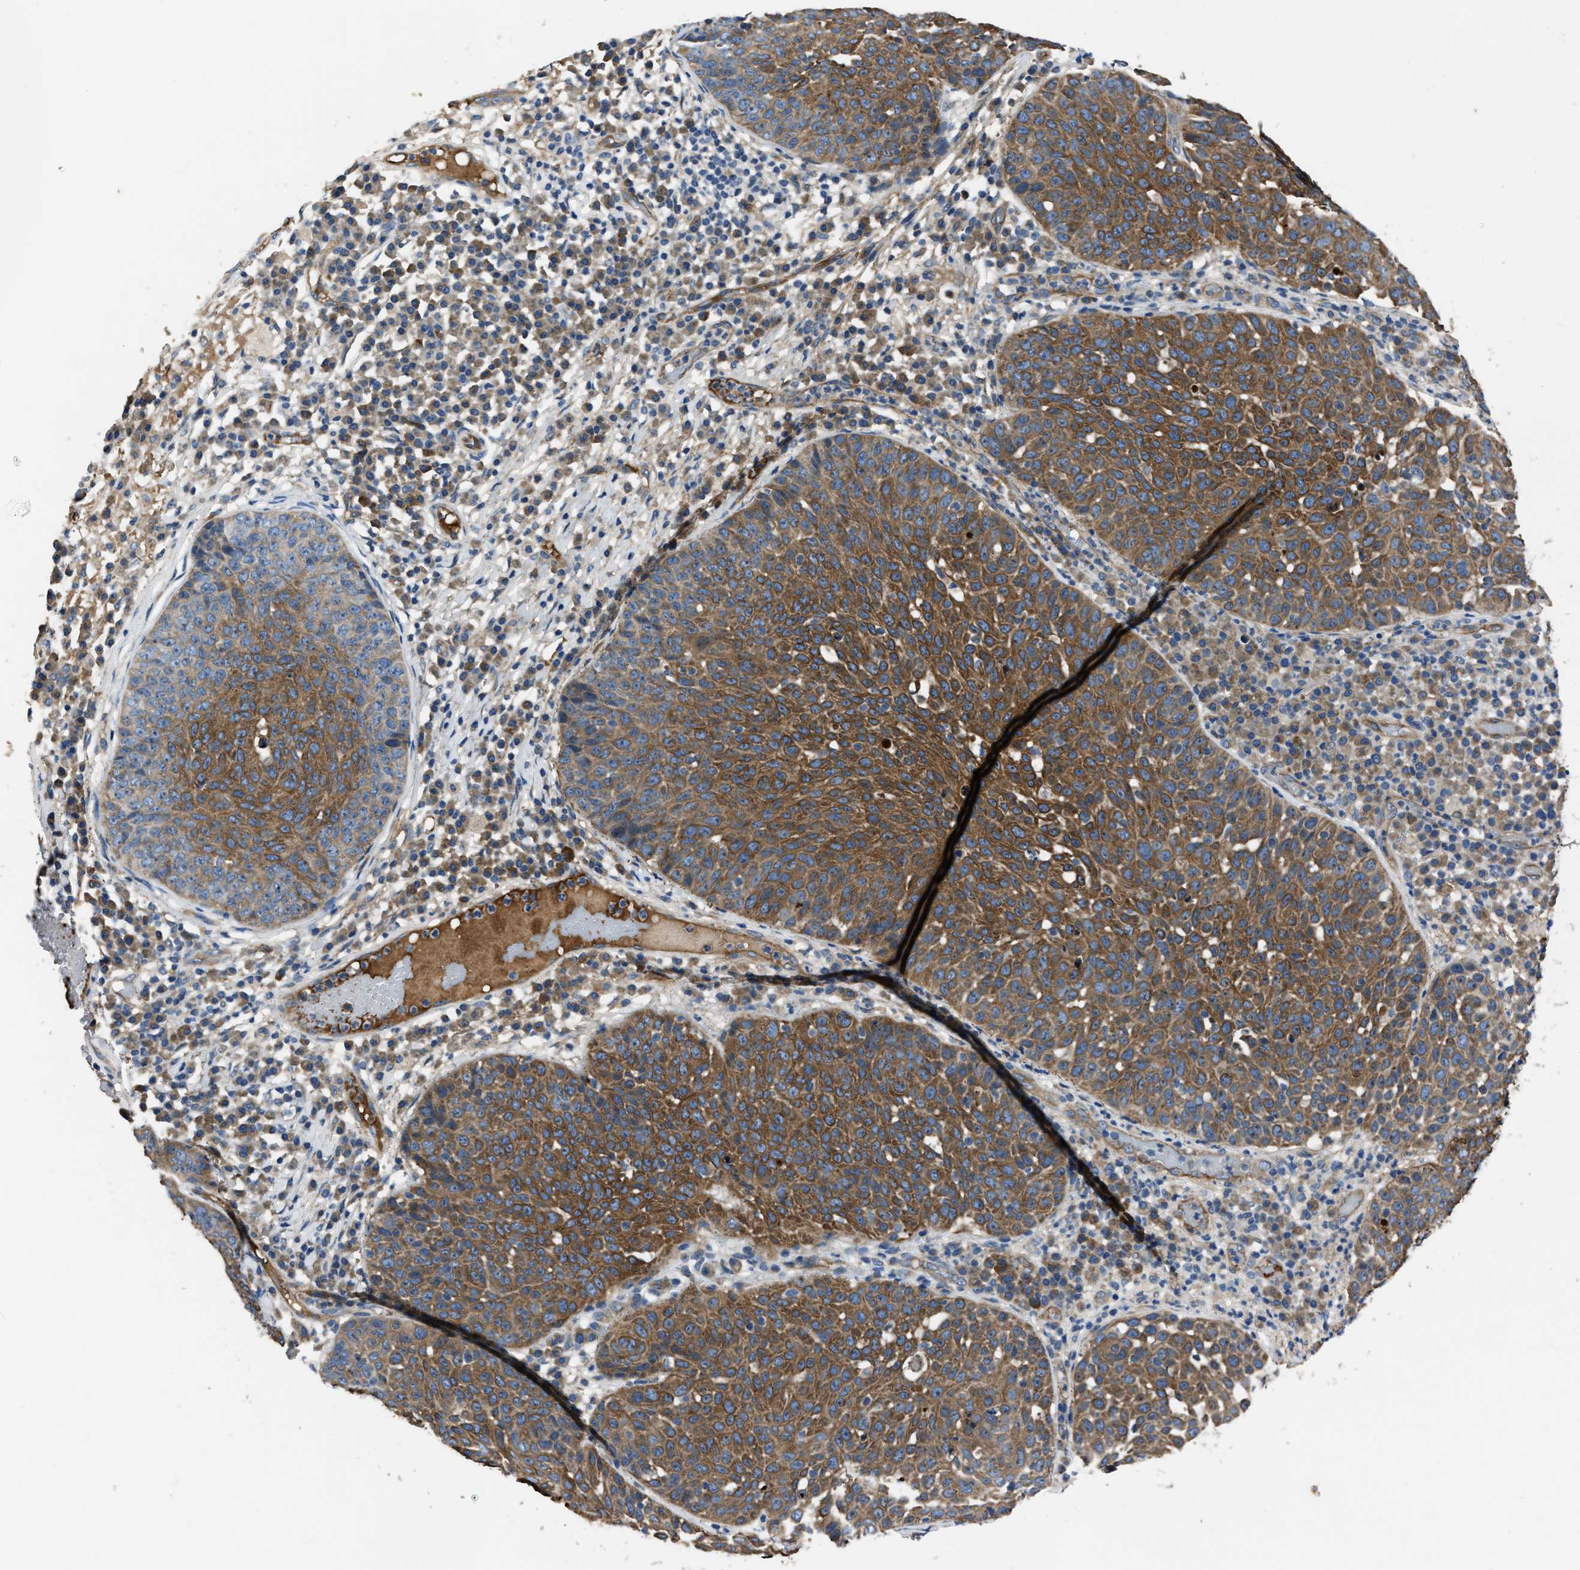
{"staining": {"intensity": "moderate", "quantity": "25%-75%", "location": "cytoplasmic/membranous"}, "tissue": "skin cancer", "cell_type": "Tumor cells", "image_type": "cancer", "snomed": [{"axis": "morphology", "description": "Squamous cell carcinoma in situ, NOS"}, {"axis": "morphology", "description": "Squamous cell carcinoma, NOS"}, {"axis": "topography", "description": "Skin"}], "caption": "Immunohistochemical staining of skin squamous cell carcinoma in situ exhibits medium levels of moderate cytoplasmic/membranous protein positivity in about 25%-75% of tumor cells.", "gene": "ERC1", "patient": {"sex": "male", "age": 93}}